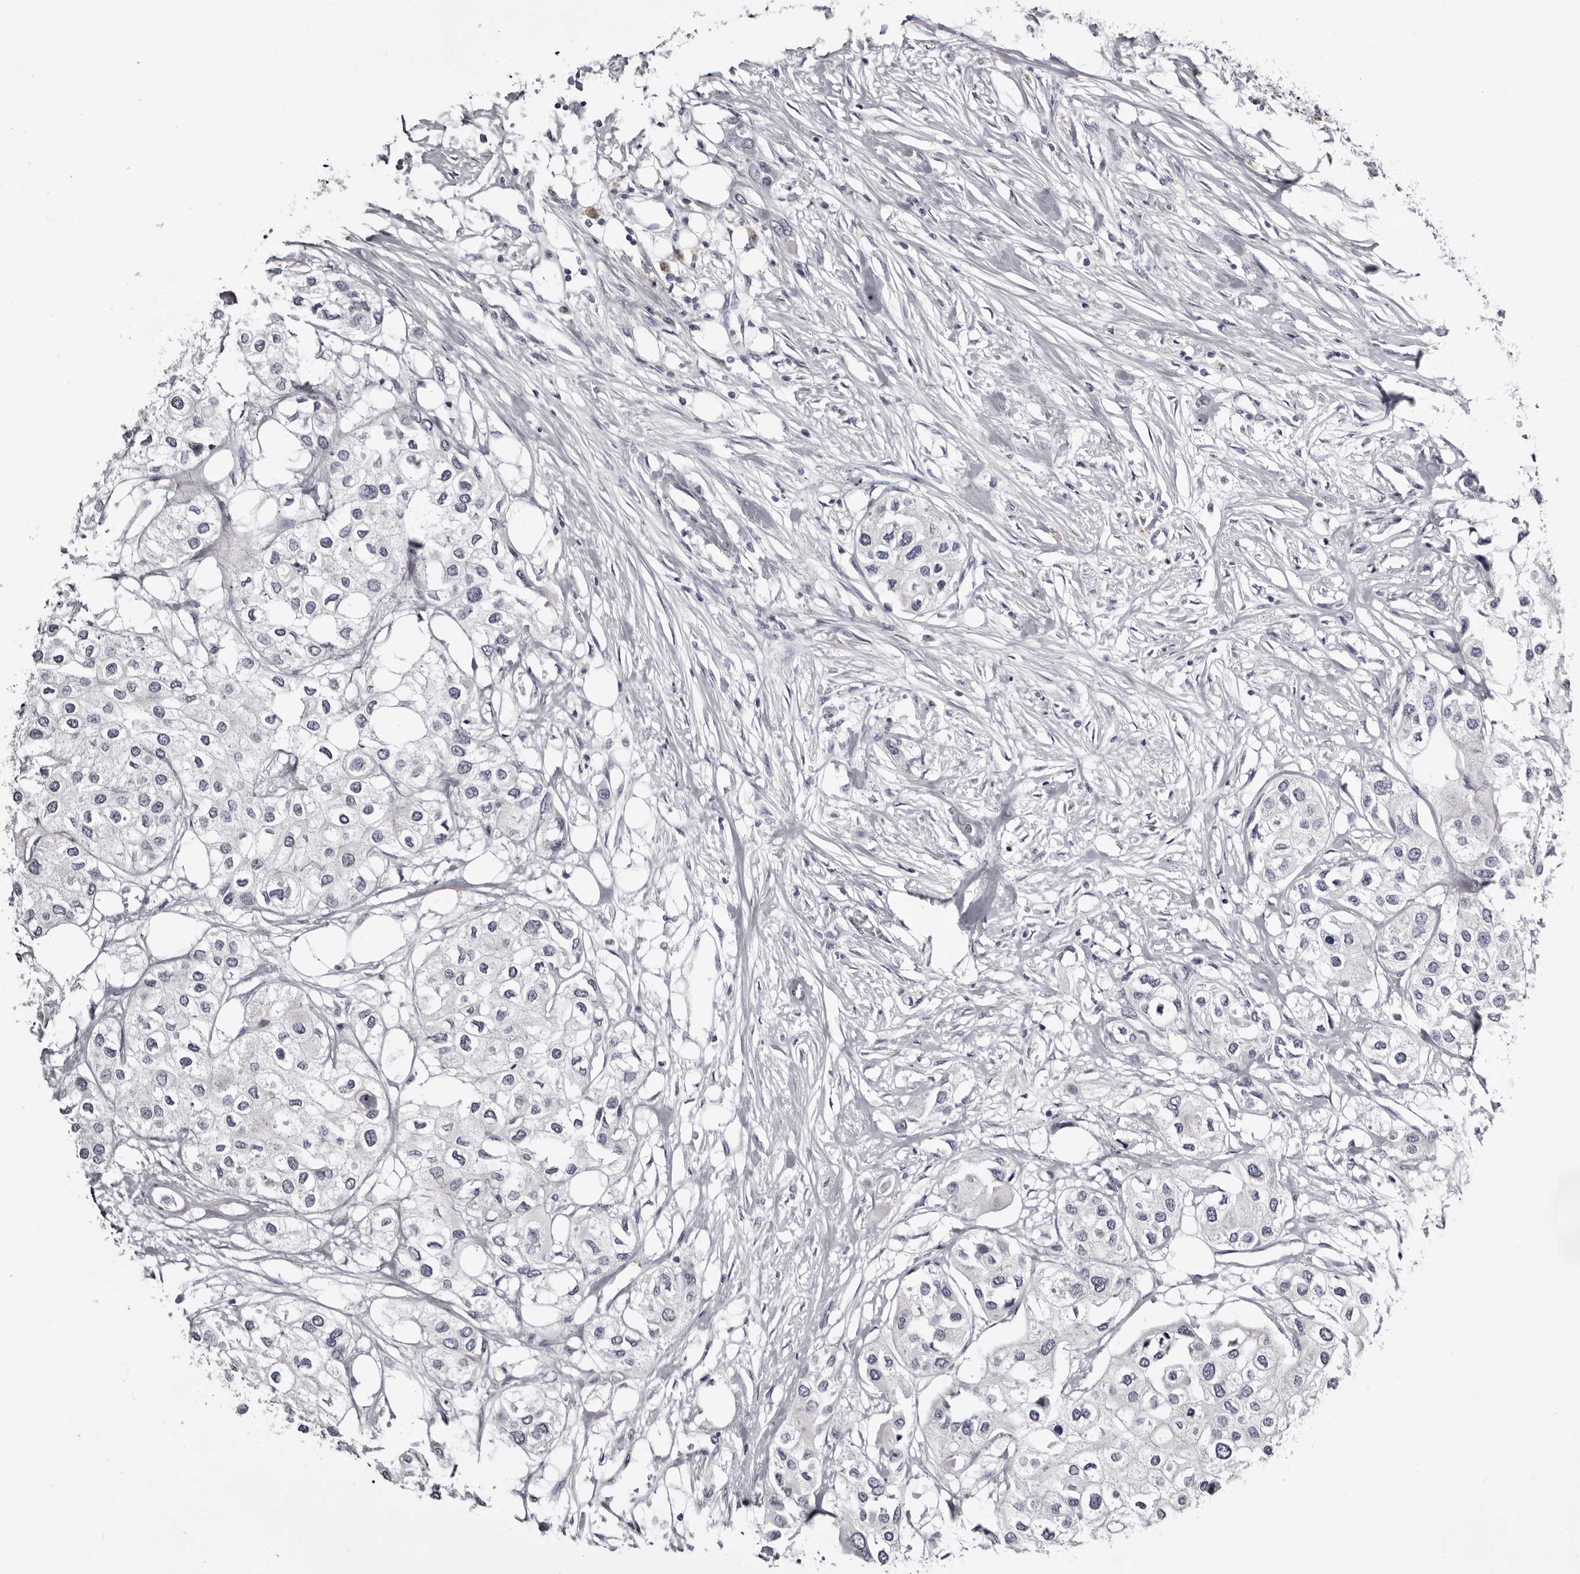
{"staining": {"intensity": "negative", "quantity": "none", "location": "none"}, "tissue": "urothelial cancer", "cell_type": "Tumor cells", "image_type": "cancer", "snomed": [{"axis": "morphology", "description": "Urothelial carcinoma, High grade"}, {"axis": "topography", "description": "Urinary bladder"}], "caption": "Tumor cells show no significant protein staining in high-grade urothelial carcinoma.", "gene": "CASQ1", "patient": {"sex": "male", "age": 64}}